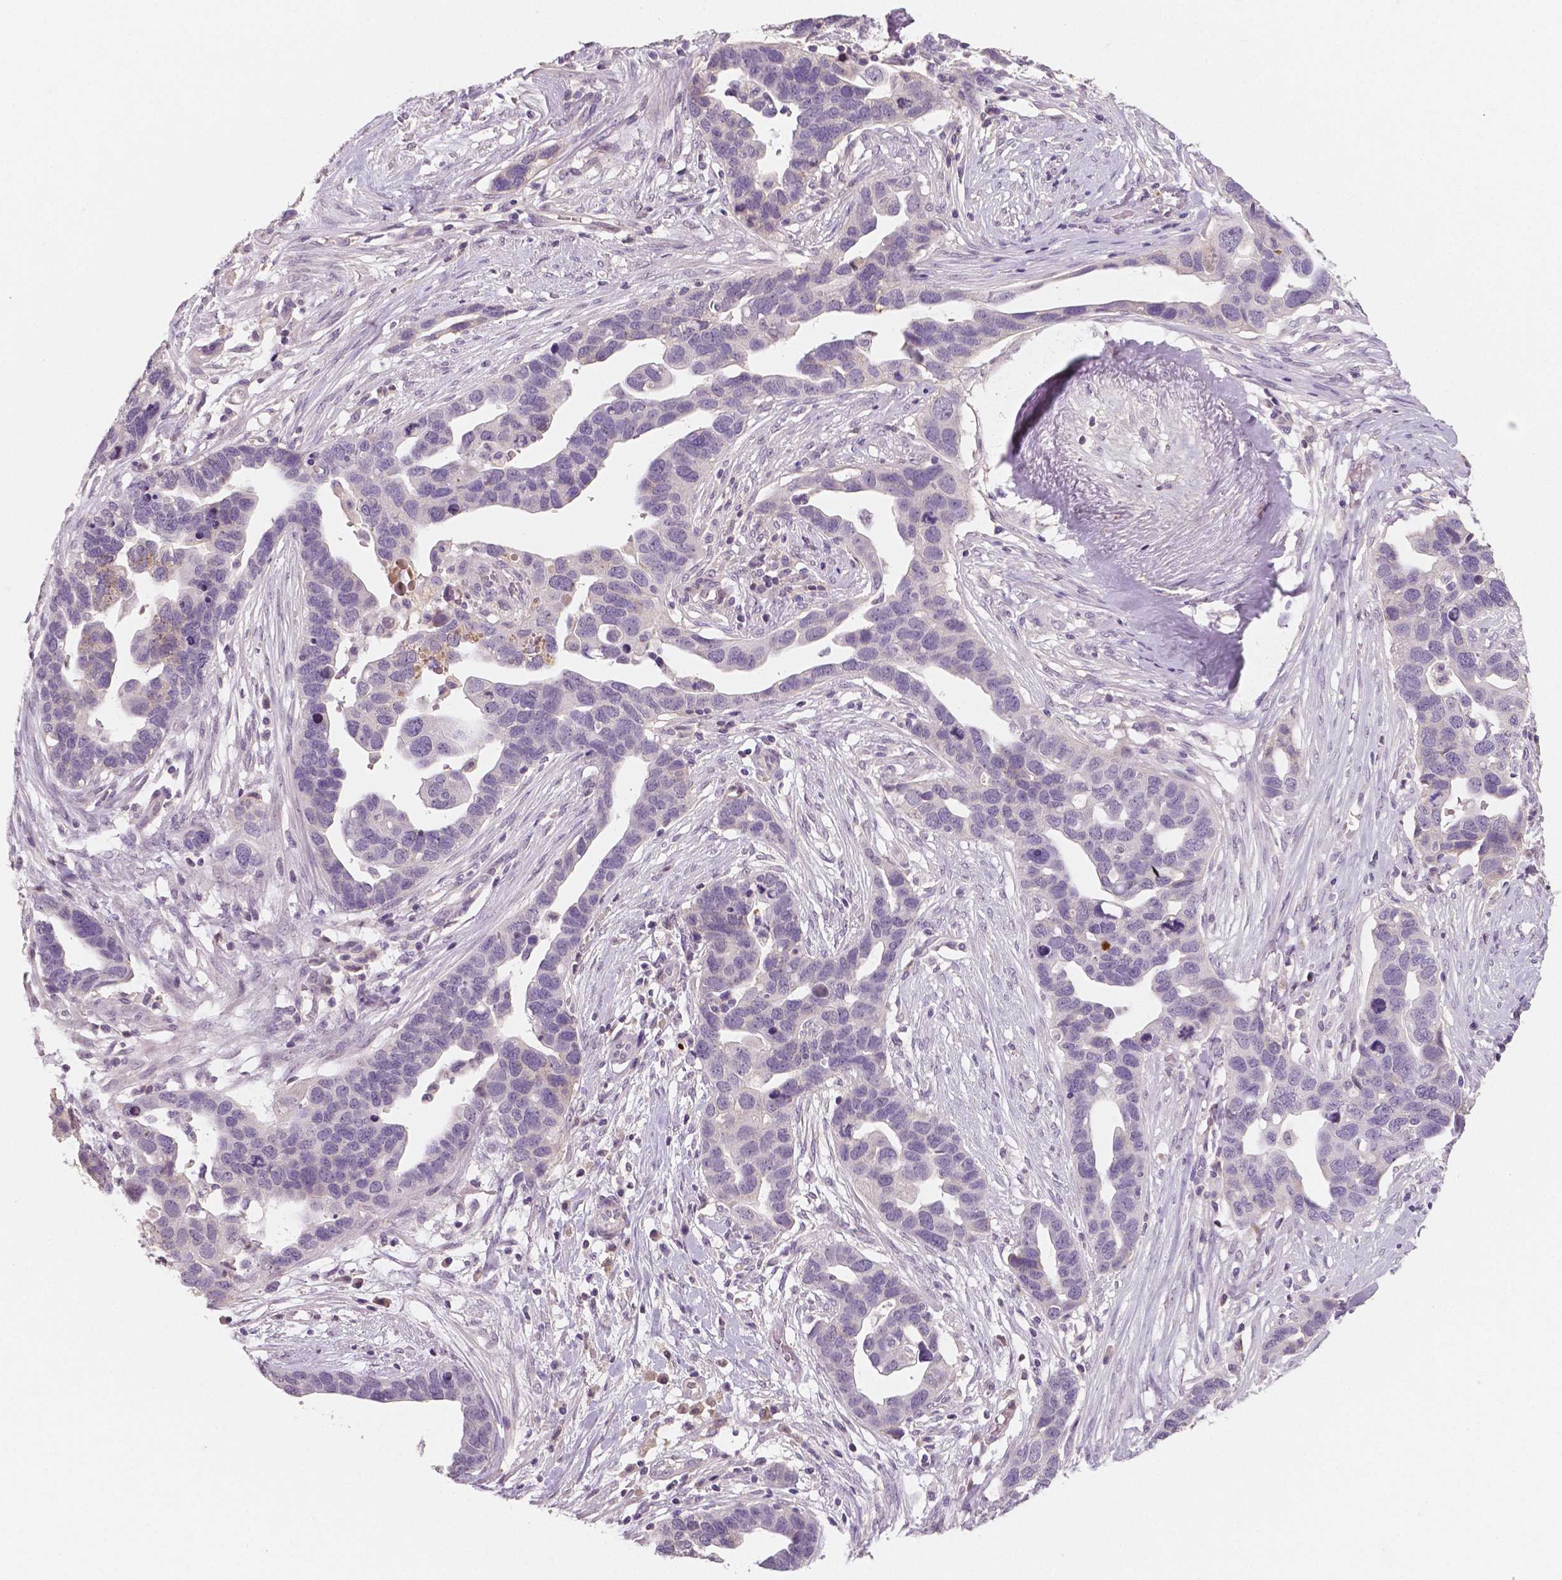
{"staining": {"intensity": "negative", "quantity": "none", "location": "none"}, "tissue": "ovarian cancer", "cell_type": "Tumor cells", "image_type": "cancer", "snomed": [{"axis": "morphology", "description": "Cystadenocarcinoma, serous, NOS"}, {"axis": "topography", "description": "Ovary"}], "caption": "A photomicrograph of human ovarian cancer (serous cystadenocarcinoma) is negative for staining in tumor cells.", "gene": "APOA4", "patient": {"sex": "female", "age": 54}}